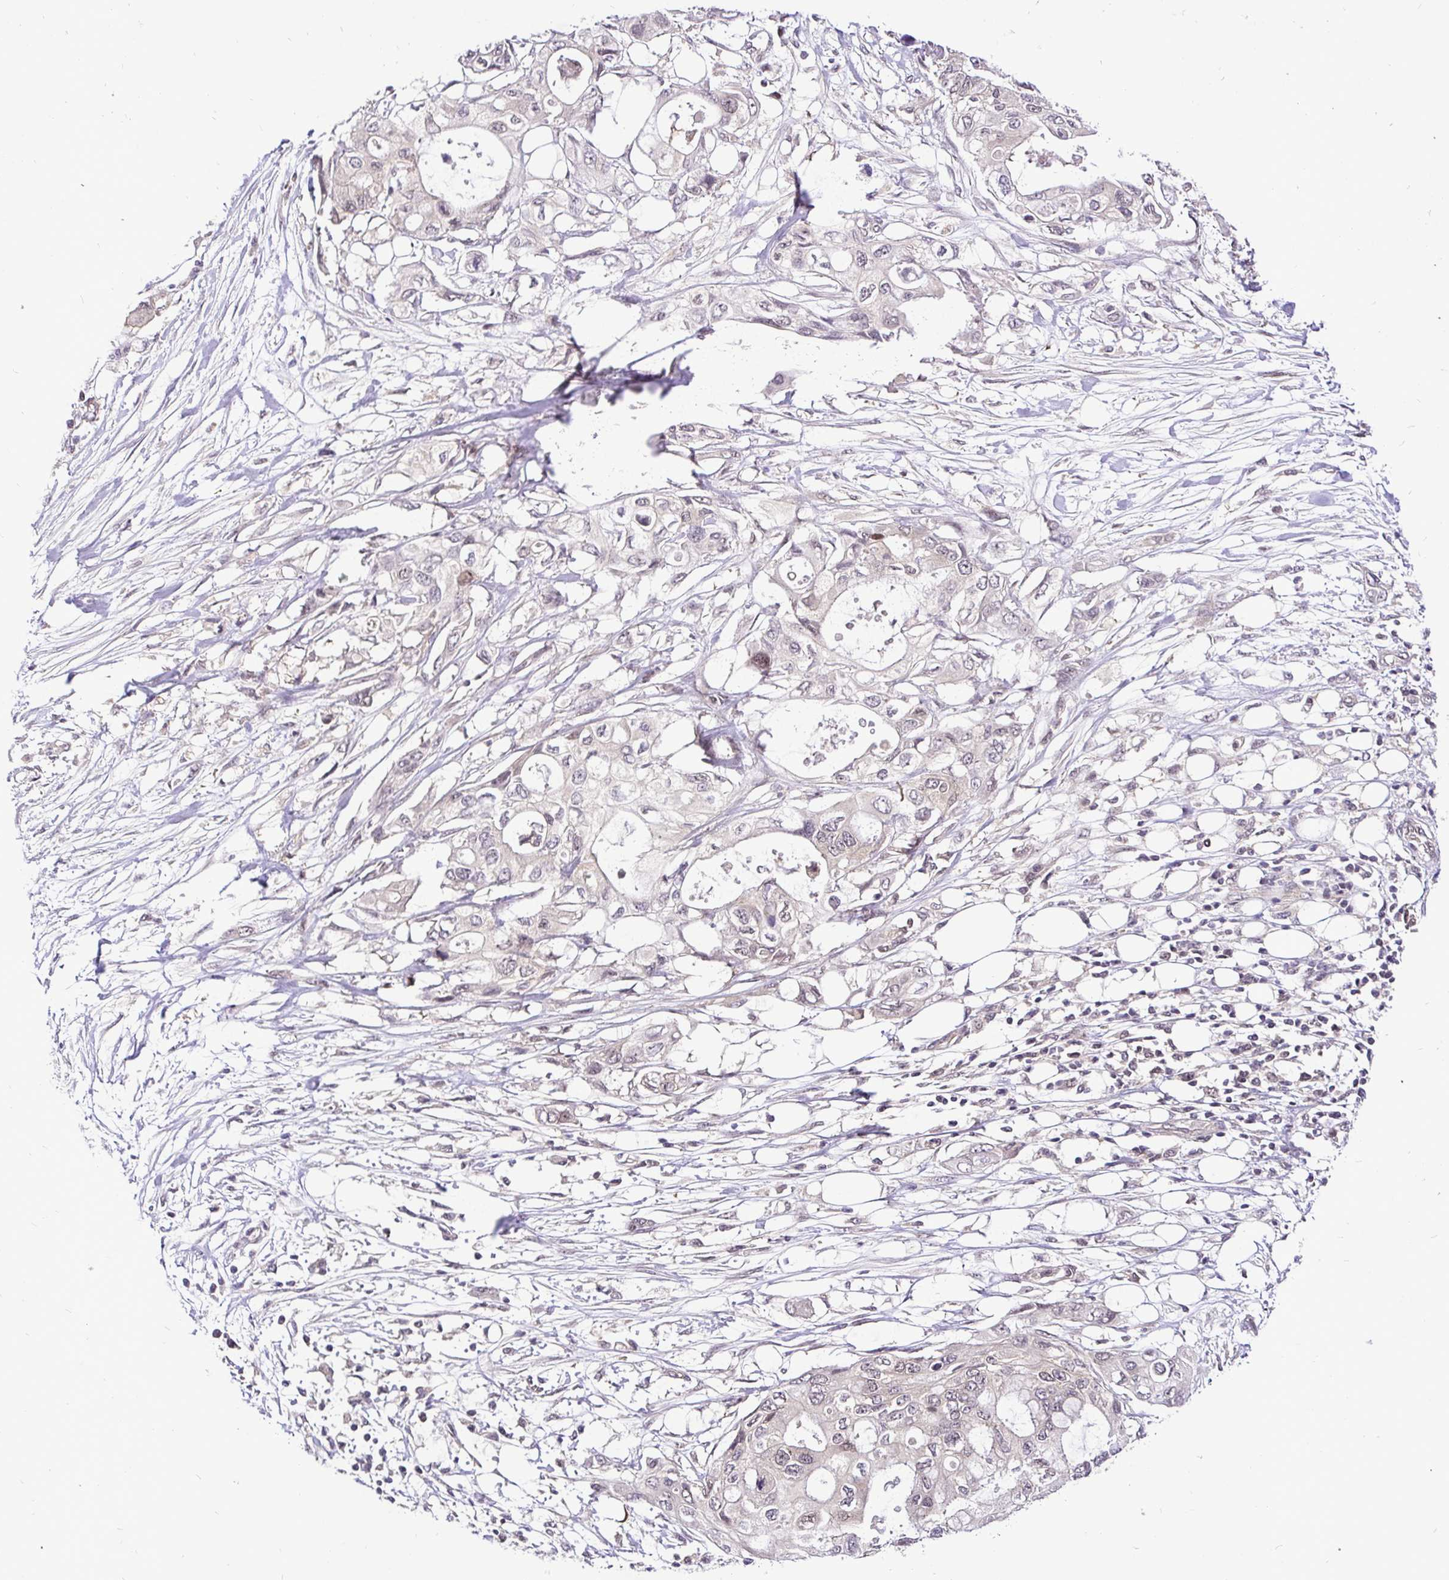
{"staining": {"intensity": "weak", "quantity": "<25%", "location": "nuclear"}, "tissue": "pancreatic cancer", "cell_type": "Tumor cells", "image_type": "cancer", "snomed": [{"axis": "morphology", "description": "Adenocarcinoma, NOS"}, {"axis": "topography", "description": "Pancreas"}], "caption": "The immunohistochemistry photomicrograph has no significant positivity in tumor cells of pancreatic cancer (adenocarcinoma) tissue.", "gene": "UBE2M", "patient": {"sex": "female", "age": 63}}